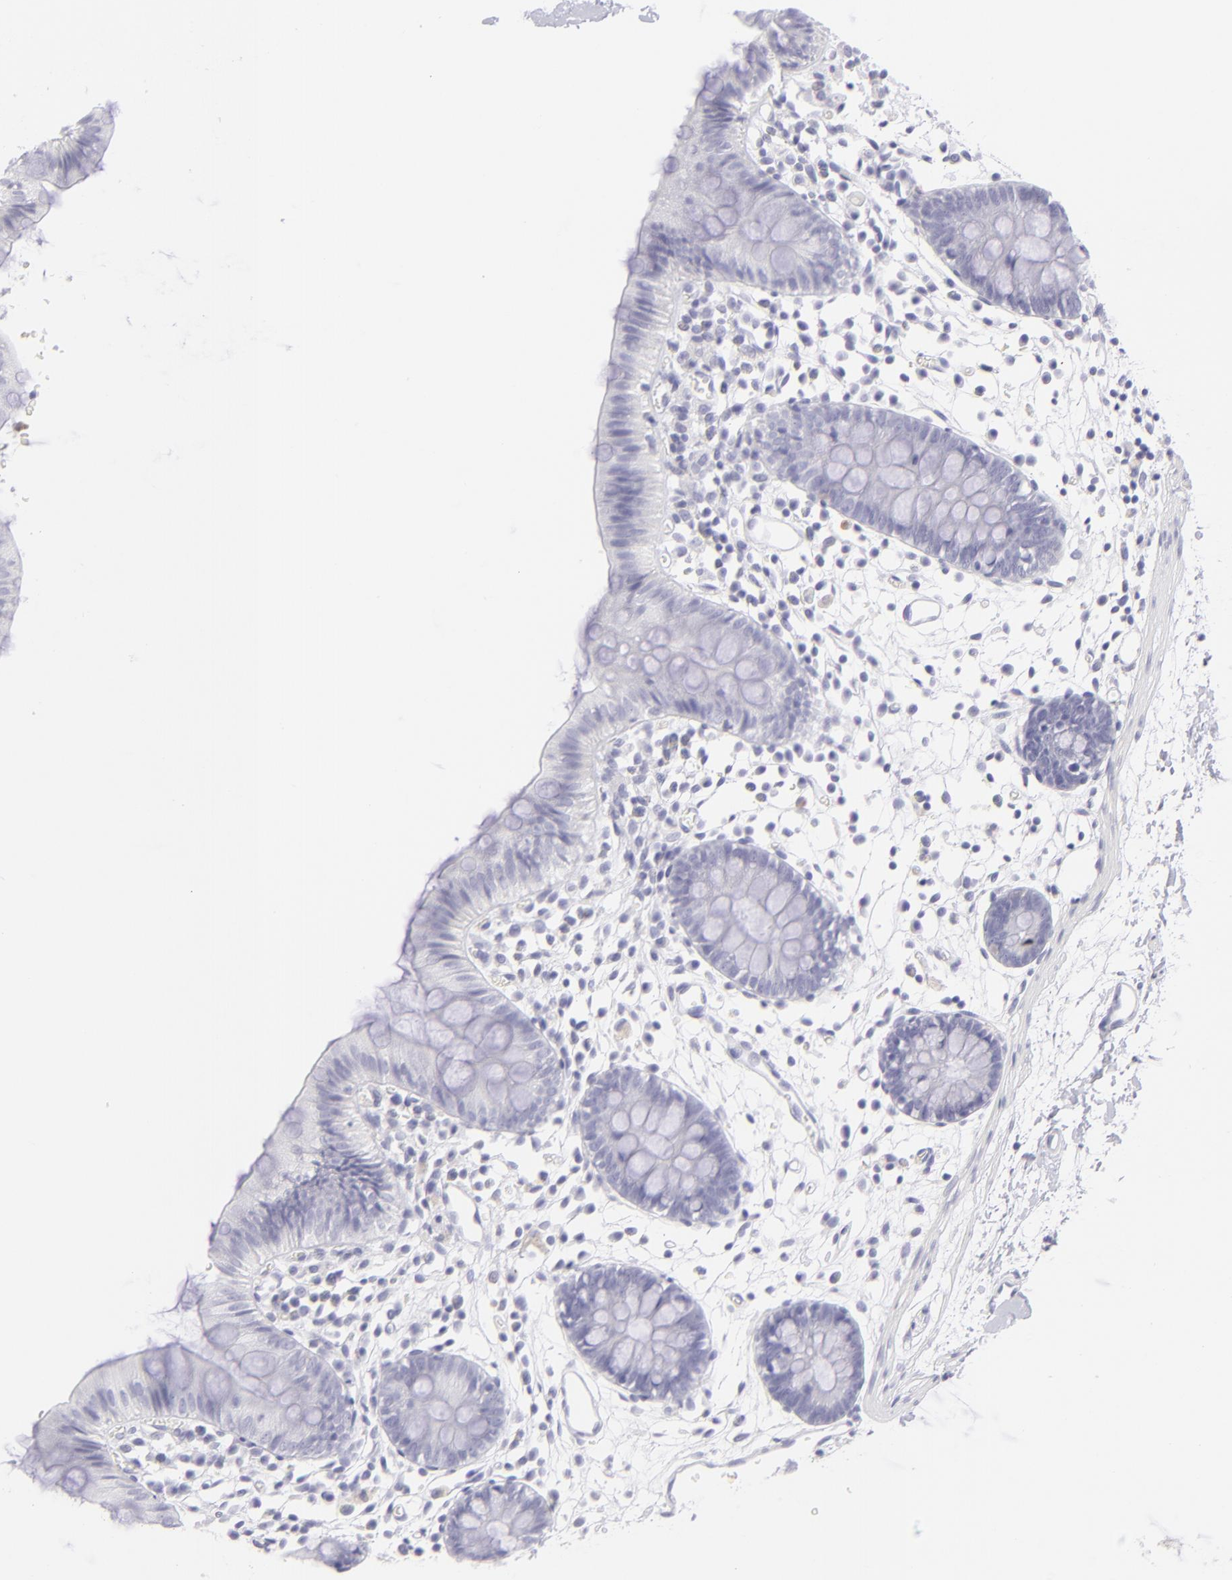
{"staining": {"intensity": "negative", "quantity": "none", "location": "none"}, "tissue": "colon", "cell_type": "Endothelial cells", "image_type": "normal", "snomed": [{"axis": "morphology", "description": "Normal tissue, NOS"}, {"axis": "topography", "description": "Colon"}], "caption": "High magnification brightfield microscopy of benign colon stained with DAB (3,3'-diaminobenzidine) (brown) and counterstained with hematoxylin (blue): endothelial cells show no significant staining. Nuclei are stained in blue.", "gene": "FCER2", "patient": {"sex": "male", "age": 14}}